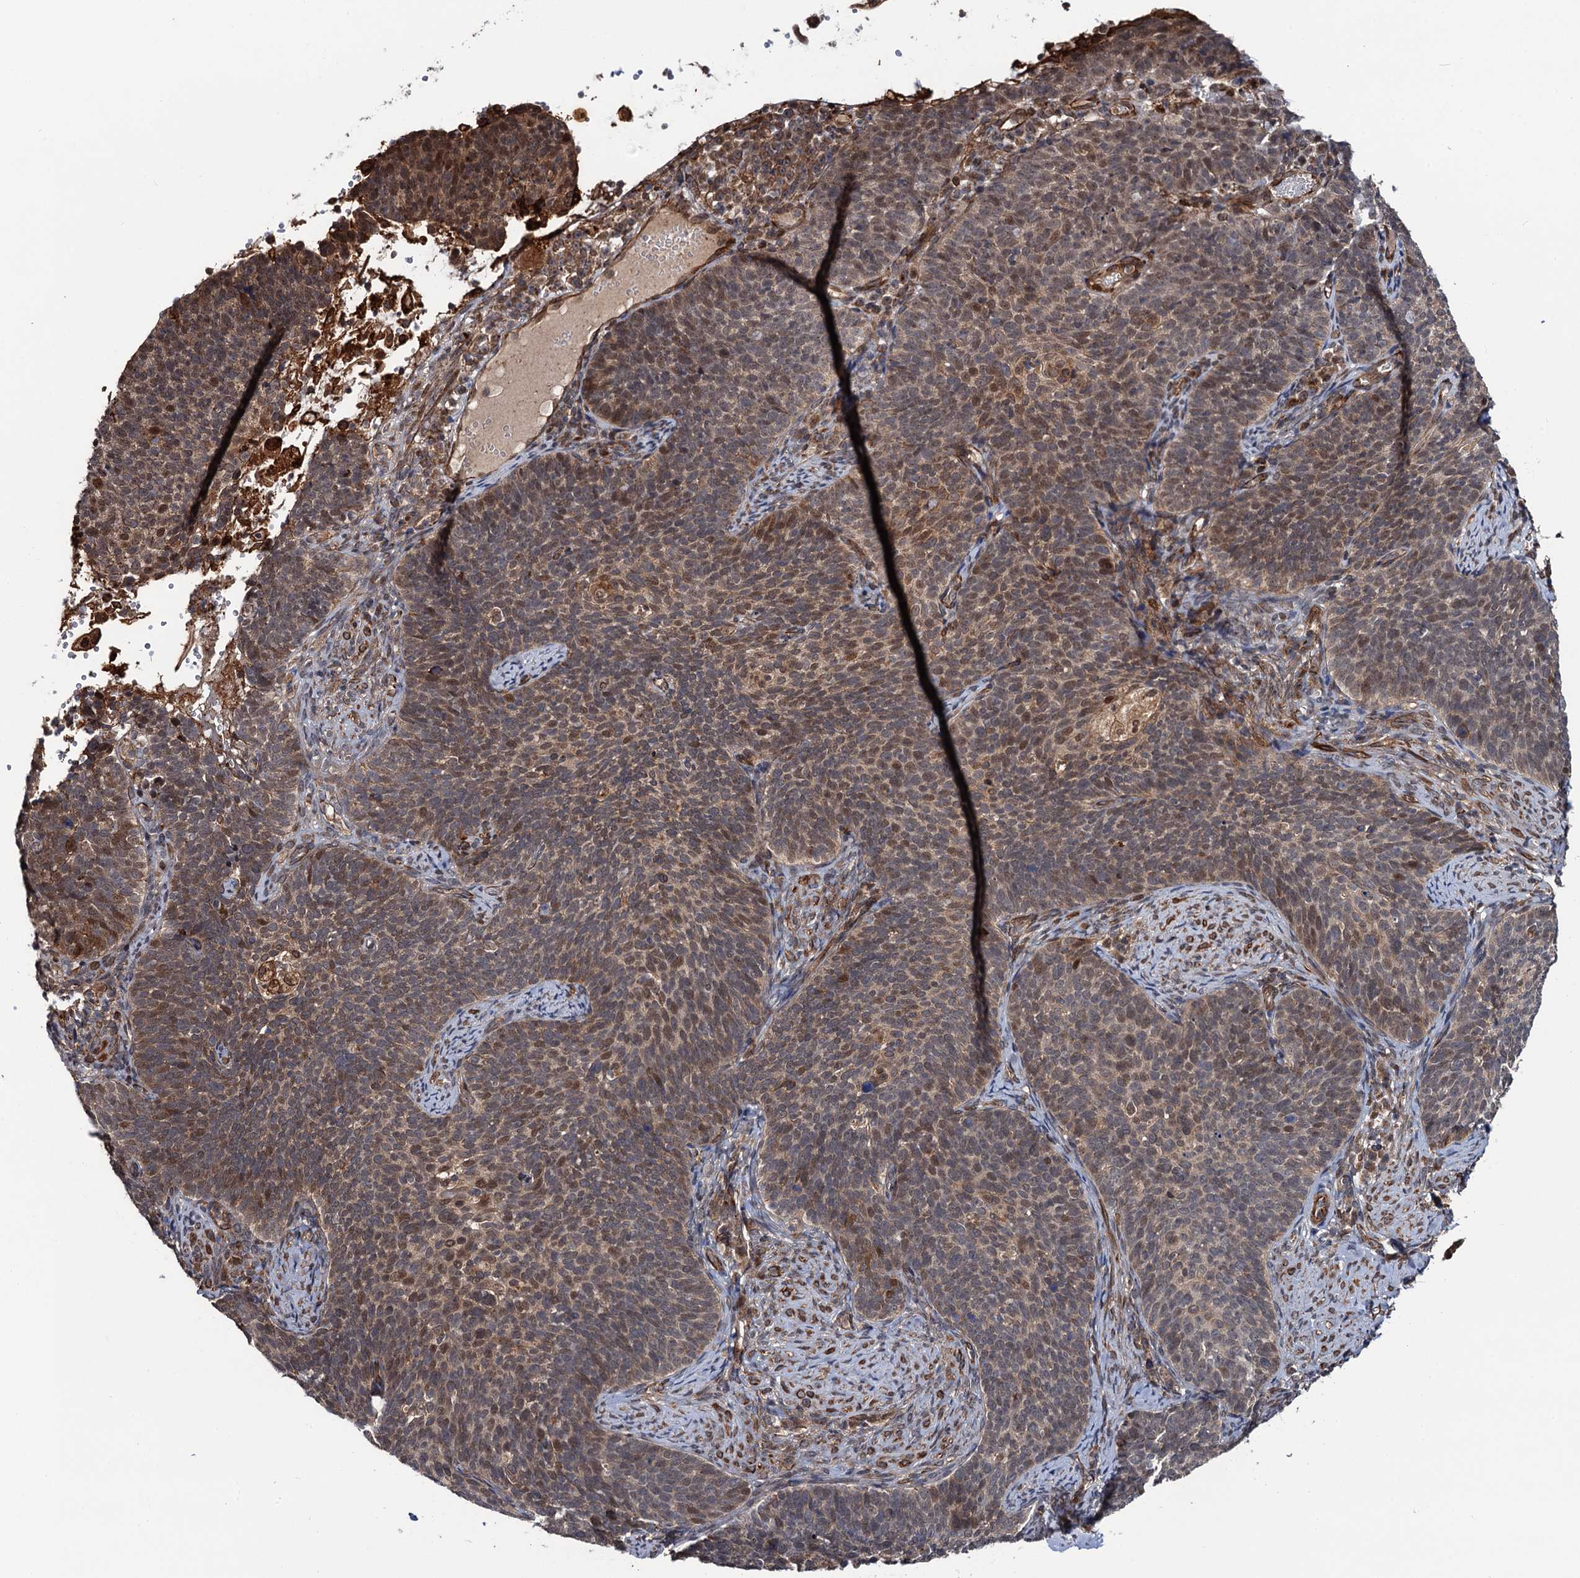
{"staining": {"intensity": "moderate", "quantity": ">75%", "location": "cytoplasmic/membranous,nuclear"}, "tissue": "cervical cancer", "cell_type": "Tumor cells", "image_type": "cancer", "snomed": [{"axis": "morphology", "description": "Normal tissue, NOS"}, {"axis": "morphology", "description": "Squamous cell carcinoma, NOS"}, {"axis": "topography", "description": "Cervix"}], "caption": "A brown stain labels moderate cytoplasmic/membranous and nuclear positivity of a protein in human cervical cancer (squamous cell carcinoma) tumor cells. Immunohistochemistry (ihc) stains the protein in brown and the nuclei are stained blue.", "gene": "FSIP1", "patient": {"sex": "female", "age": 39}}